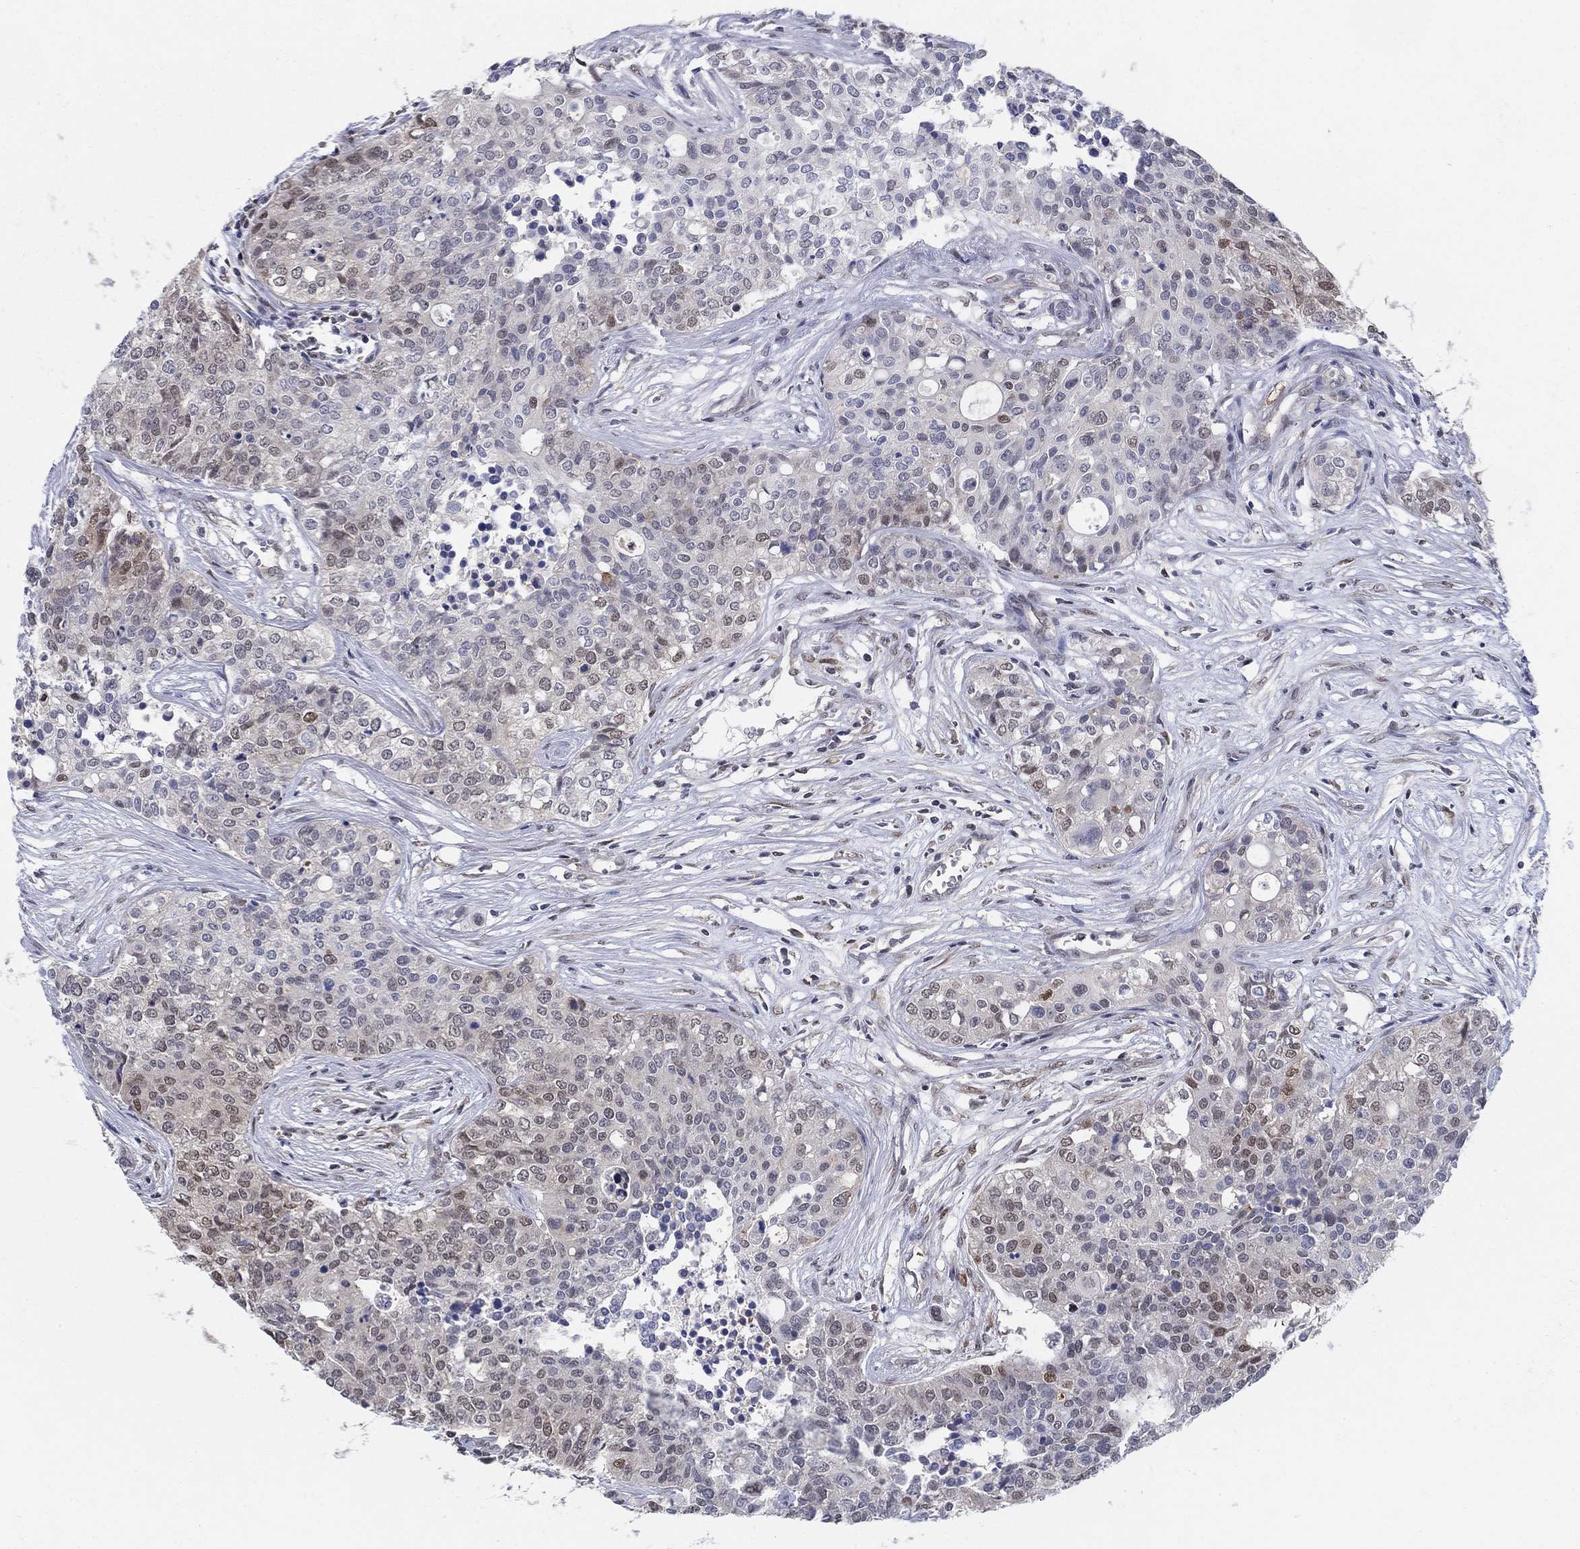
{"staining": {"intensity": "moderate", "quantity": "<25%", "location": "nuclear"}, "tissue": "carcinoid", "cell_type": "Tumor cells", "image_type": "cancer", "snomed": [{"axis": "morphology", "description": "Carcinoid, malignant, NOS"}, {"axis": "topography", "description": "Colon"}], "caption": "Tumor cells display moderate nuclear expression in approximately <25% of cells in carcinoid.", "gene": "CENPE", "patient": {"sex": "male", "age": 81}}